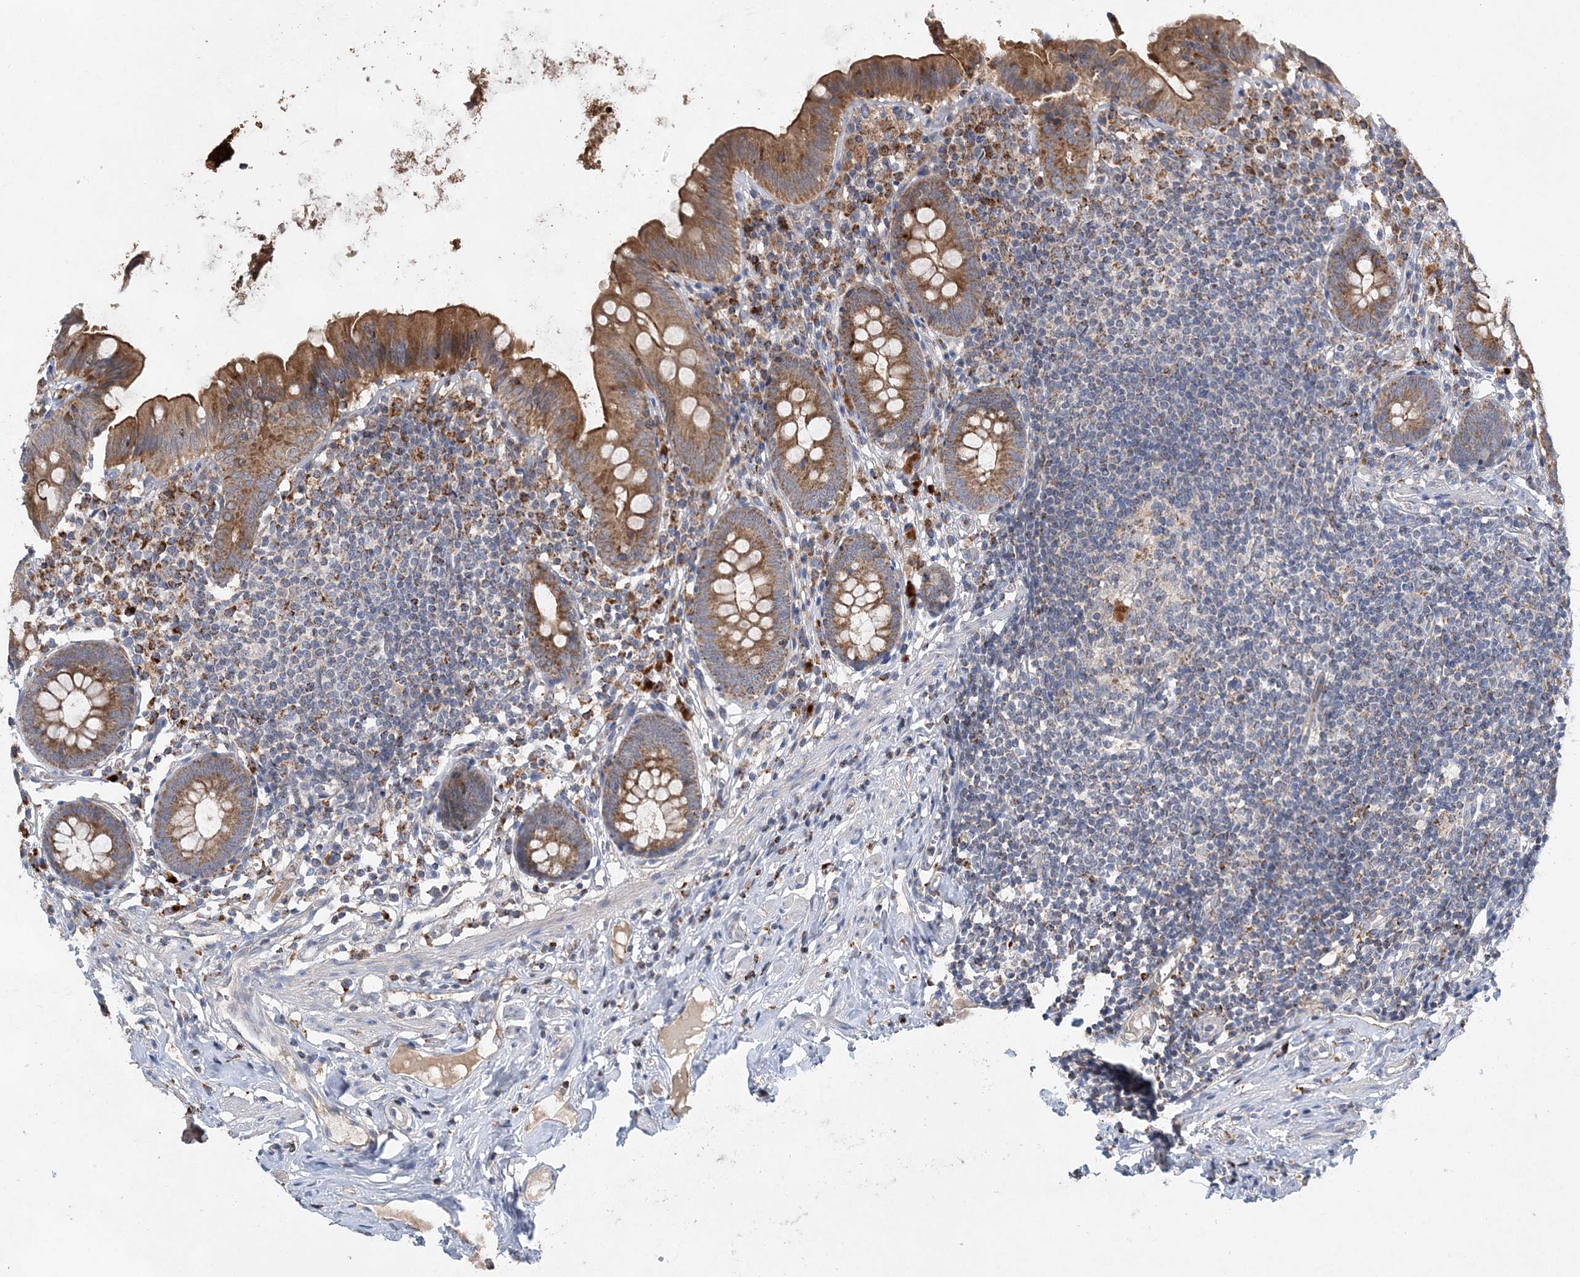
{"staining": {"intensity": "moderate", "quantity": ">75%", "location": "cytoplasmic/membranous"}, "tissue": "appendix", "cell_type": "Glandular cells", "image_type": "normal", "snomed": [{"axis": "morphology", "description": "Normal tissue, NOS"}, {"axis": "topography", "description": "Appendix"}], "caption": "Immunohistochemistry (DAB (3,3'-diaminobenzidine)) staining of normal human appendix demonstrates moderate cytoplasmic/membranous protein expression in about >75% of glandular cells. The staining is performed using DAB (3,3'-diaminobenzidine) brown chromogen to label protein expression. The nuclei are counter-stained blue using hematoxylin.", "gene": "TRAPPC13", "patient": {"sex": "male", "age": 52}}